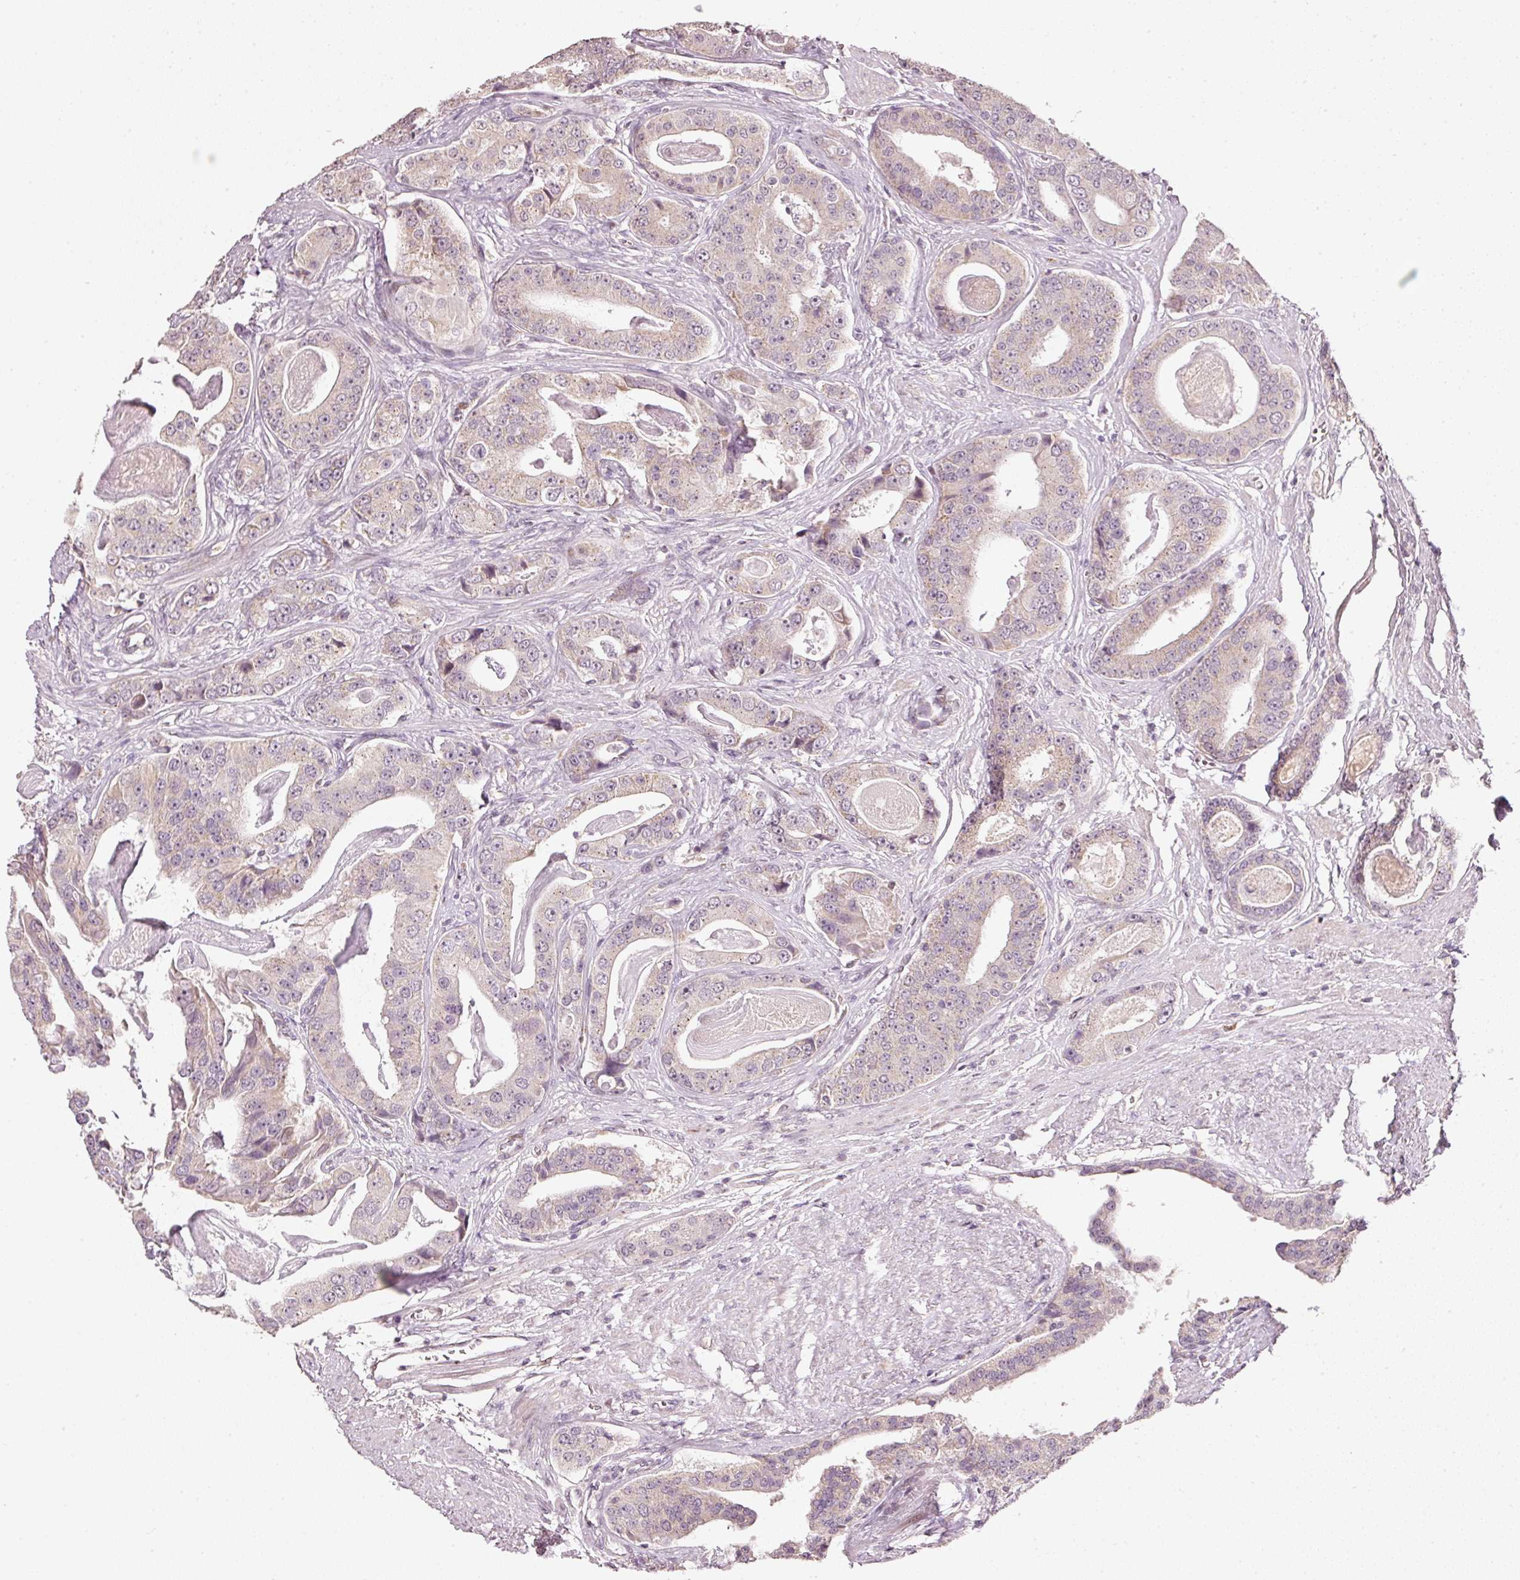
{"staining": {"intensity": "weak", "quantity": "<25%", "location": "cytoplasmic/membranous"}, "tissue": "prostate cancer", "cell_type": "Tumor cells", "image_type": "cancer", "snomed": [{"axis": "morphology", "description": "Adenocarcinoma, High grade"}, {"axis": "topography", "description": "Prostate"}], "caption": "The histopathology image reveals no staining of tumor cells in high-grade adenocarcinoma (prostate).", "gene": "TOB2", "patient": {"sex": "male", "age": 71}}